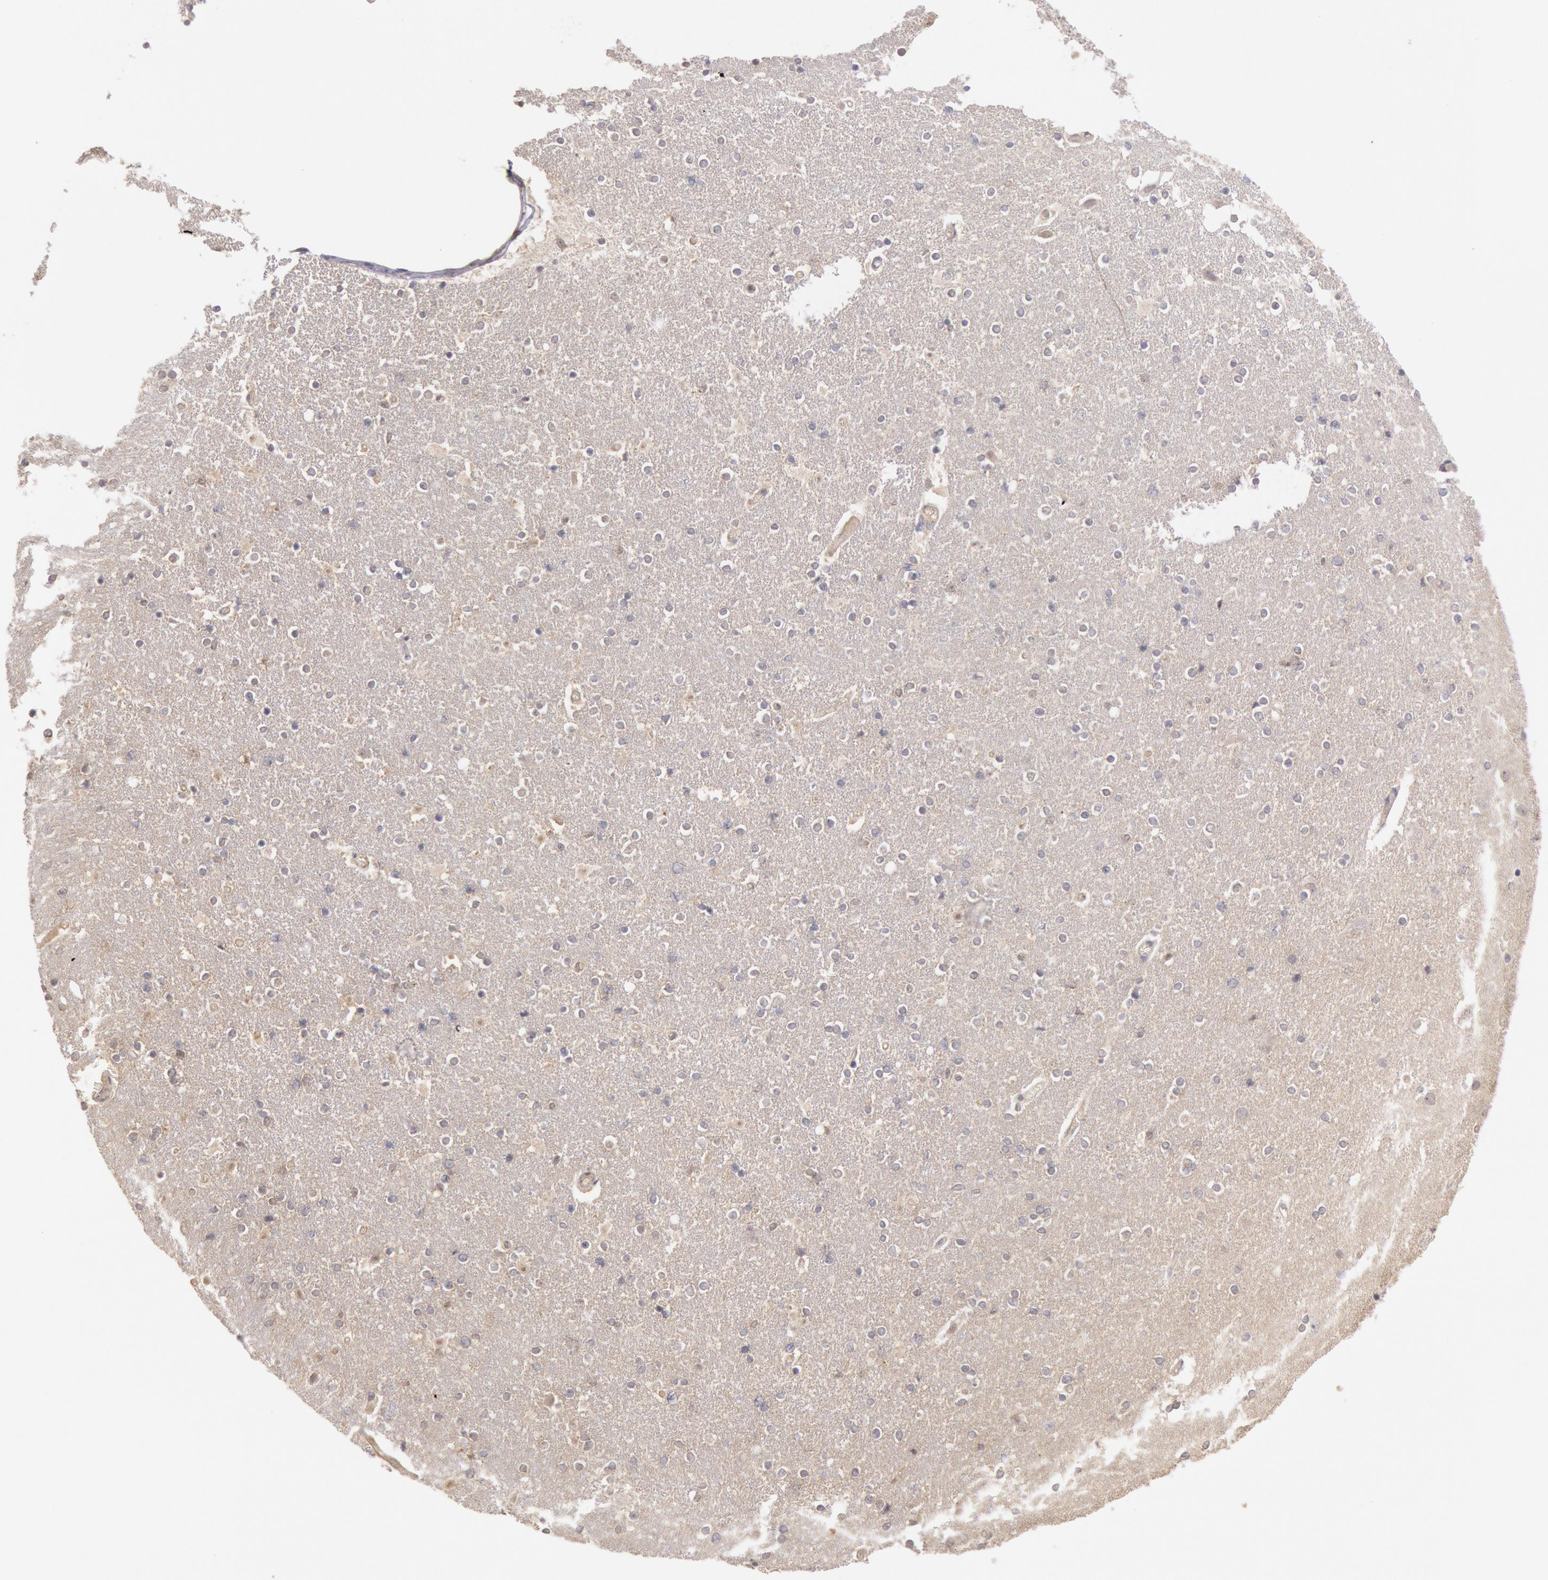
{"staining": {"intensity": "negative", "quantity": "none", "location": "none"}, "tissue": "caudate", "cell_type": "Glial cells", "image_type": "normal", "snomed": [{"axis": "morphology", "description": "Normal tissue, NOS"}, {"axis": "topography", "description": "Lateral ventricle wall"}], "caption": "Immunohistochemistry of benign human caudate displays no staining in glial cells.", "gene": "PLA2G6", "patient": {"sex": "female", "age": 54}}